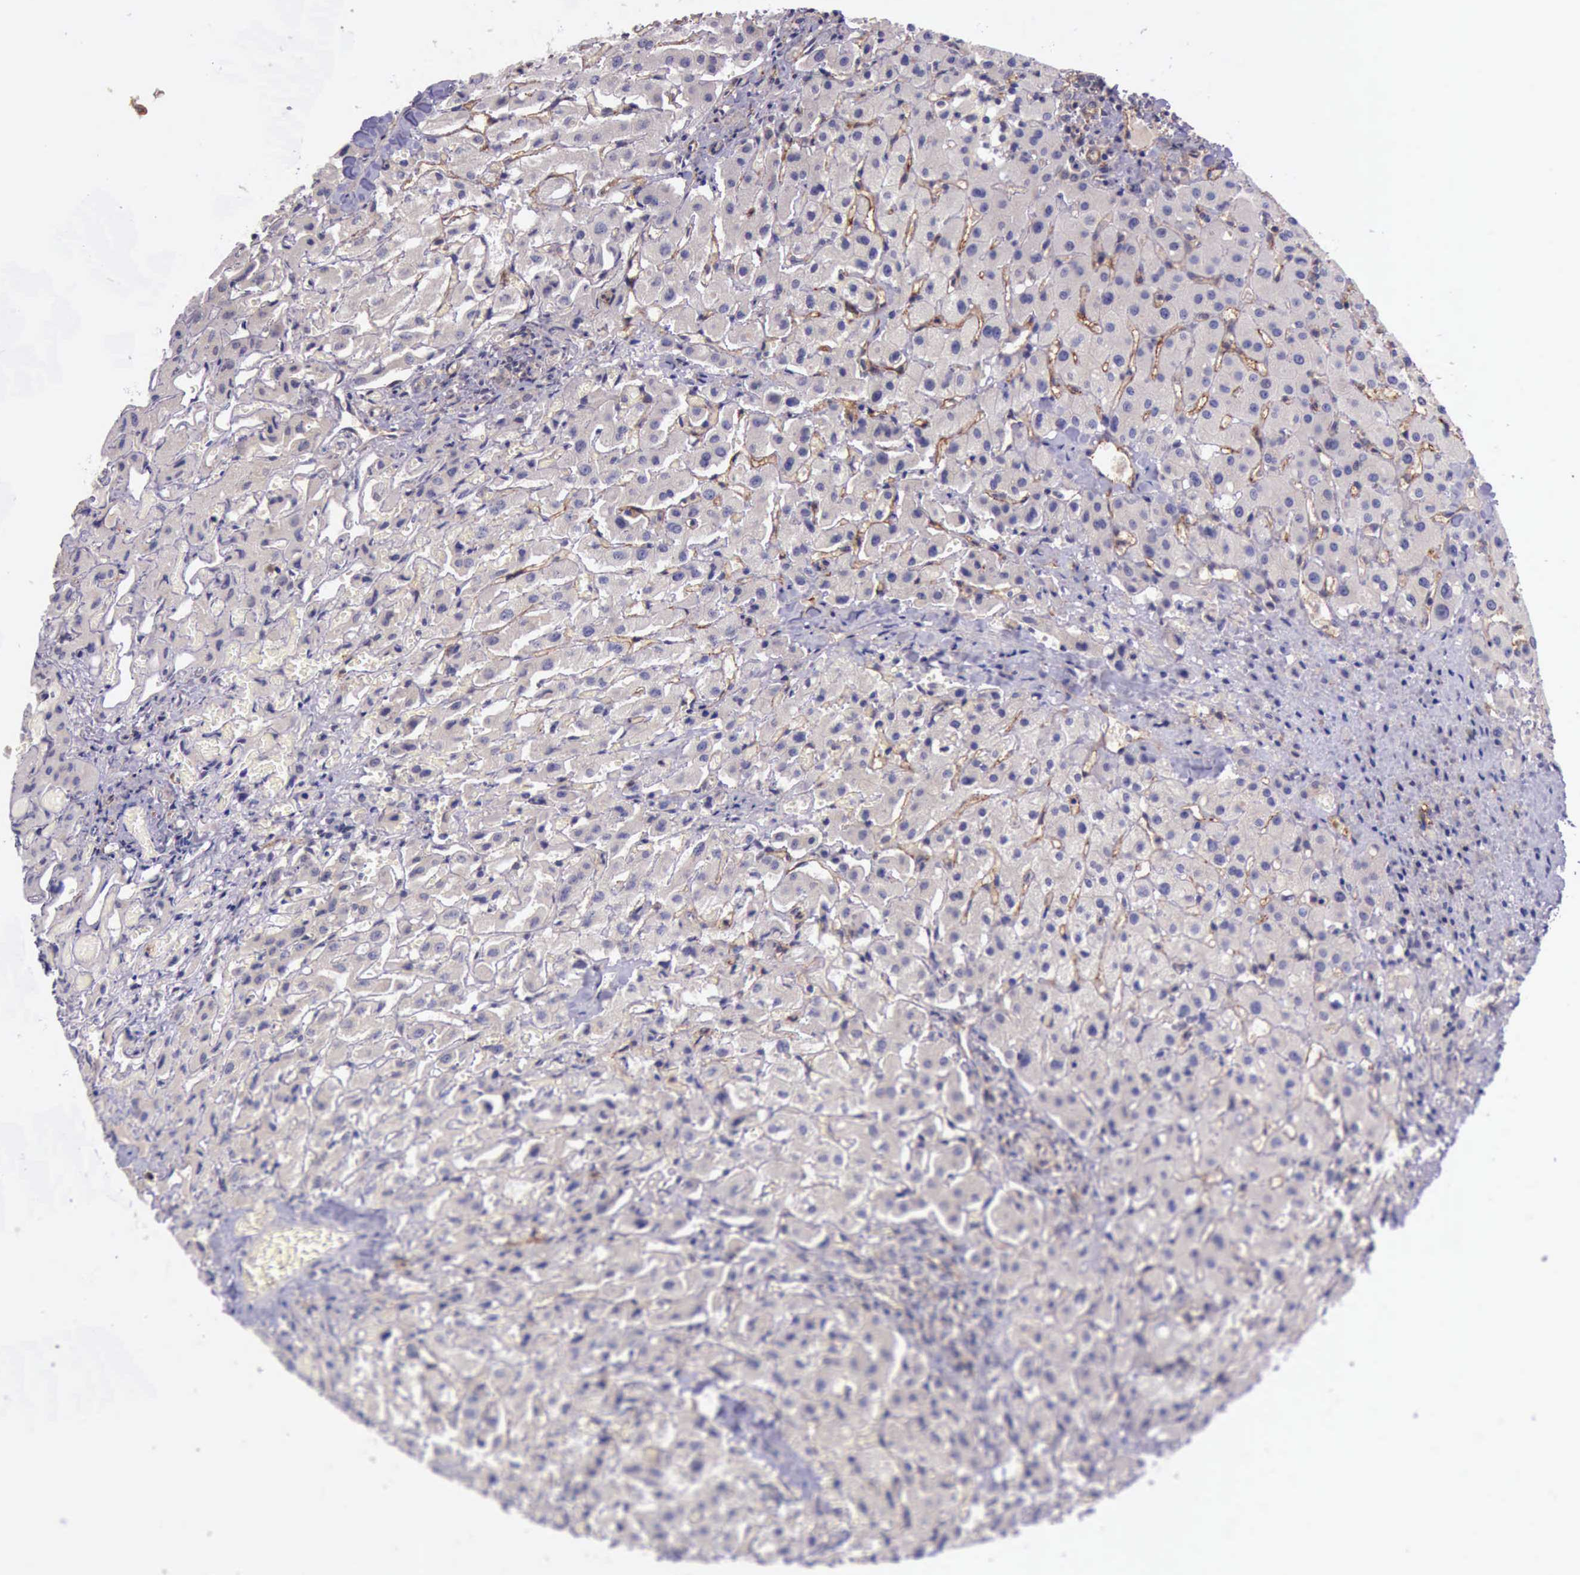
{"staining": {"intensity": "negative", "quantity": "none", "location": "none"}, "tissue": "liver", "cell_type": "Hepatocytes", "image_type": "normal", "snomed": [{"axis": "morphology", "description": "Normal tissue, NOS"}, {"axis": "topography", "description": "Liver"}], "caption": "DAB immunohistochemical staining of unremarkable liver displays no significant staining in hepatocytes.", "gene": "PRICKLE3", "patient": {"sex": "female", "age": 27}}